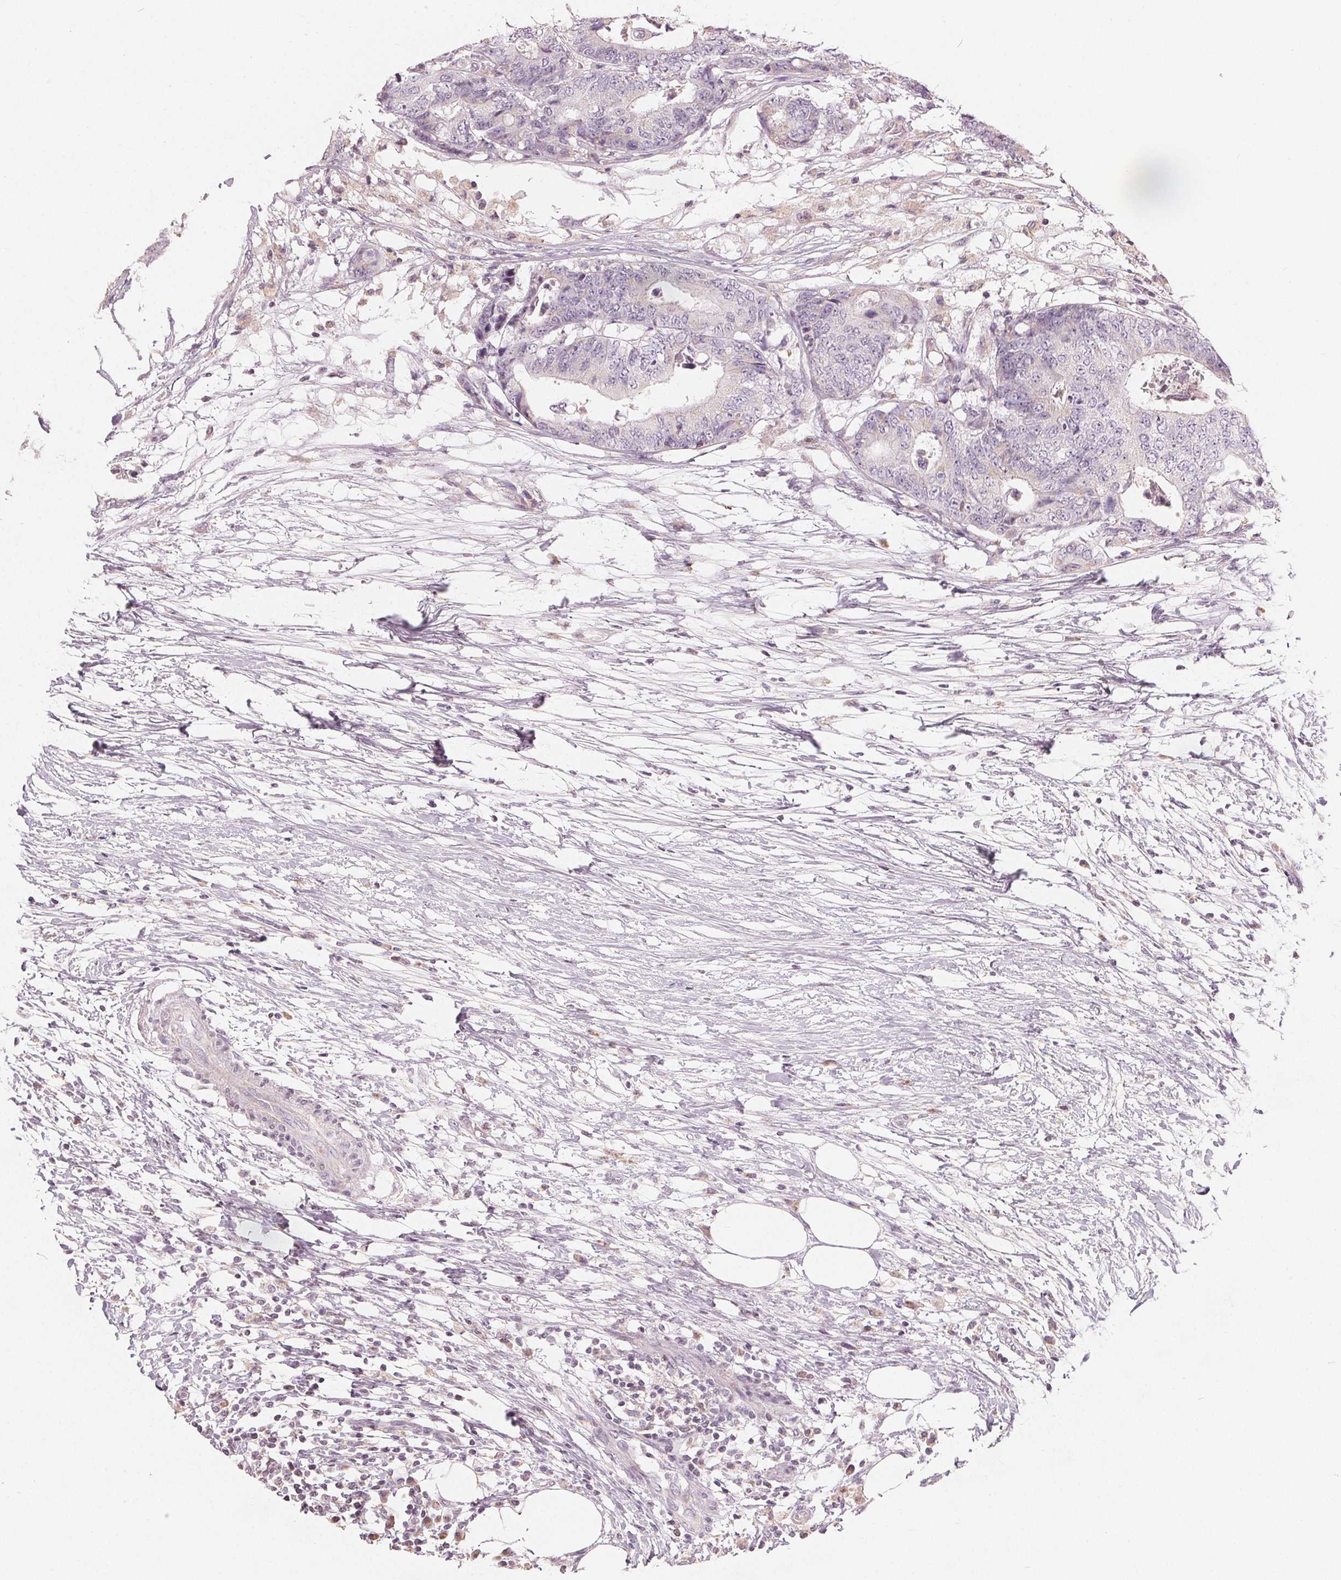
{"staining": {"intensity": "negative", "quantity": "none", "location": "none"}, "tissue": "colorectal cancer", "cell_type": "Tumor cells", "image_type": "cancer", "snomed": [{"axis": "morphology", "description": "Adenocarcinoma, NOS"}, {"axis": "topography", "description": "Colon"}], "caption": "Photomicrograph shows no protein positivity in tumor cells of colorectal adenocarcinoma tissue. The staining is performed using DAB brown chromogen with nuclei counter-stained in using hematoxylin.", "gene": "TRIM60", "patient": {"sex": "female", "age": 48}}